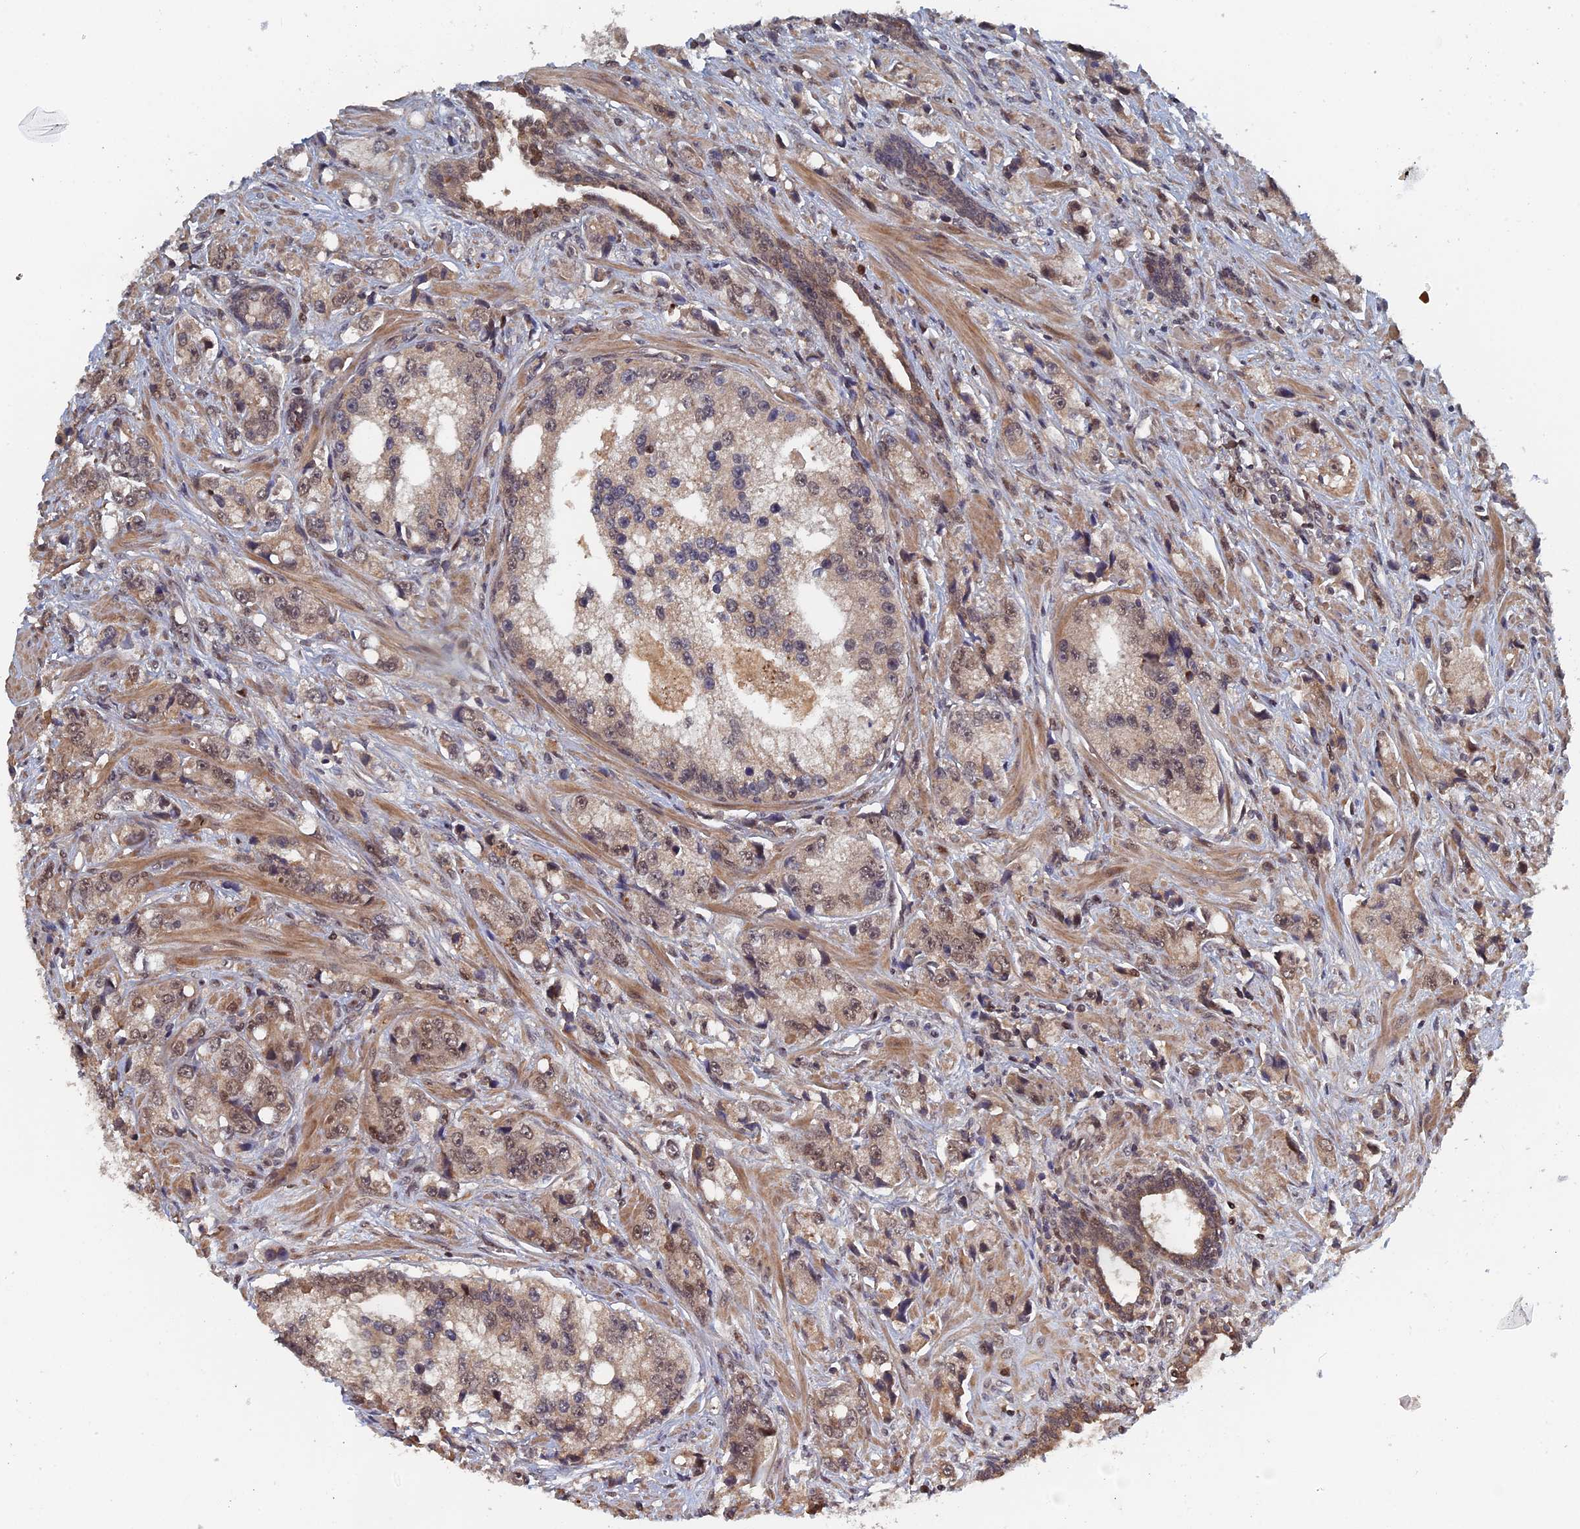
{"staining": {"intensity": "weak", "quantity": ">75%", "location": "cytoplasmic/membranous,nuclear"}, "tissue": "prostate cancer", "cell_type": "Tumor cells", "image_type": "cancer", "snomed": [{"axis": "morphology", "description": "Adenocarcinoma, High grade"}, {"axis": "topography", "description": "Prostate"}], "caption": "Immunohistochemical staining of human prostate adenocarcinoma (high-grade) displays weak cytoplasmic/membranous and nuclear protein staining in about >75% of tumor cells. The protein of interest is stained brown, and the nuclei are stained in blue (DAB (3,3'-diaminobenzidine) IHC with brightfield microscopy, high magnification).", "gene": "ELOVL6", "patient": {"sex": "male", "age": 74}}